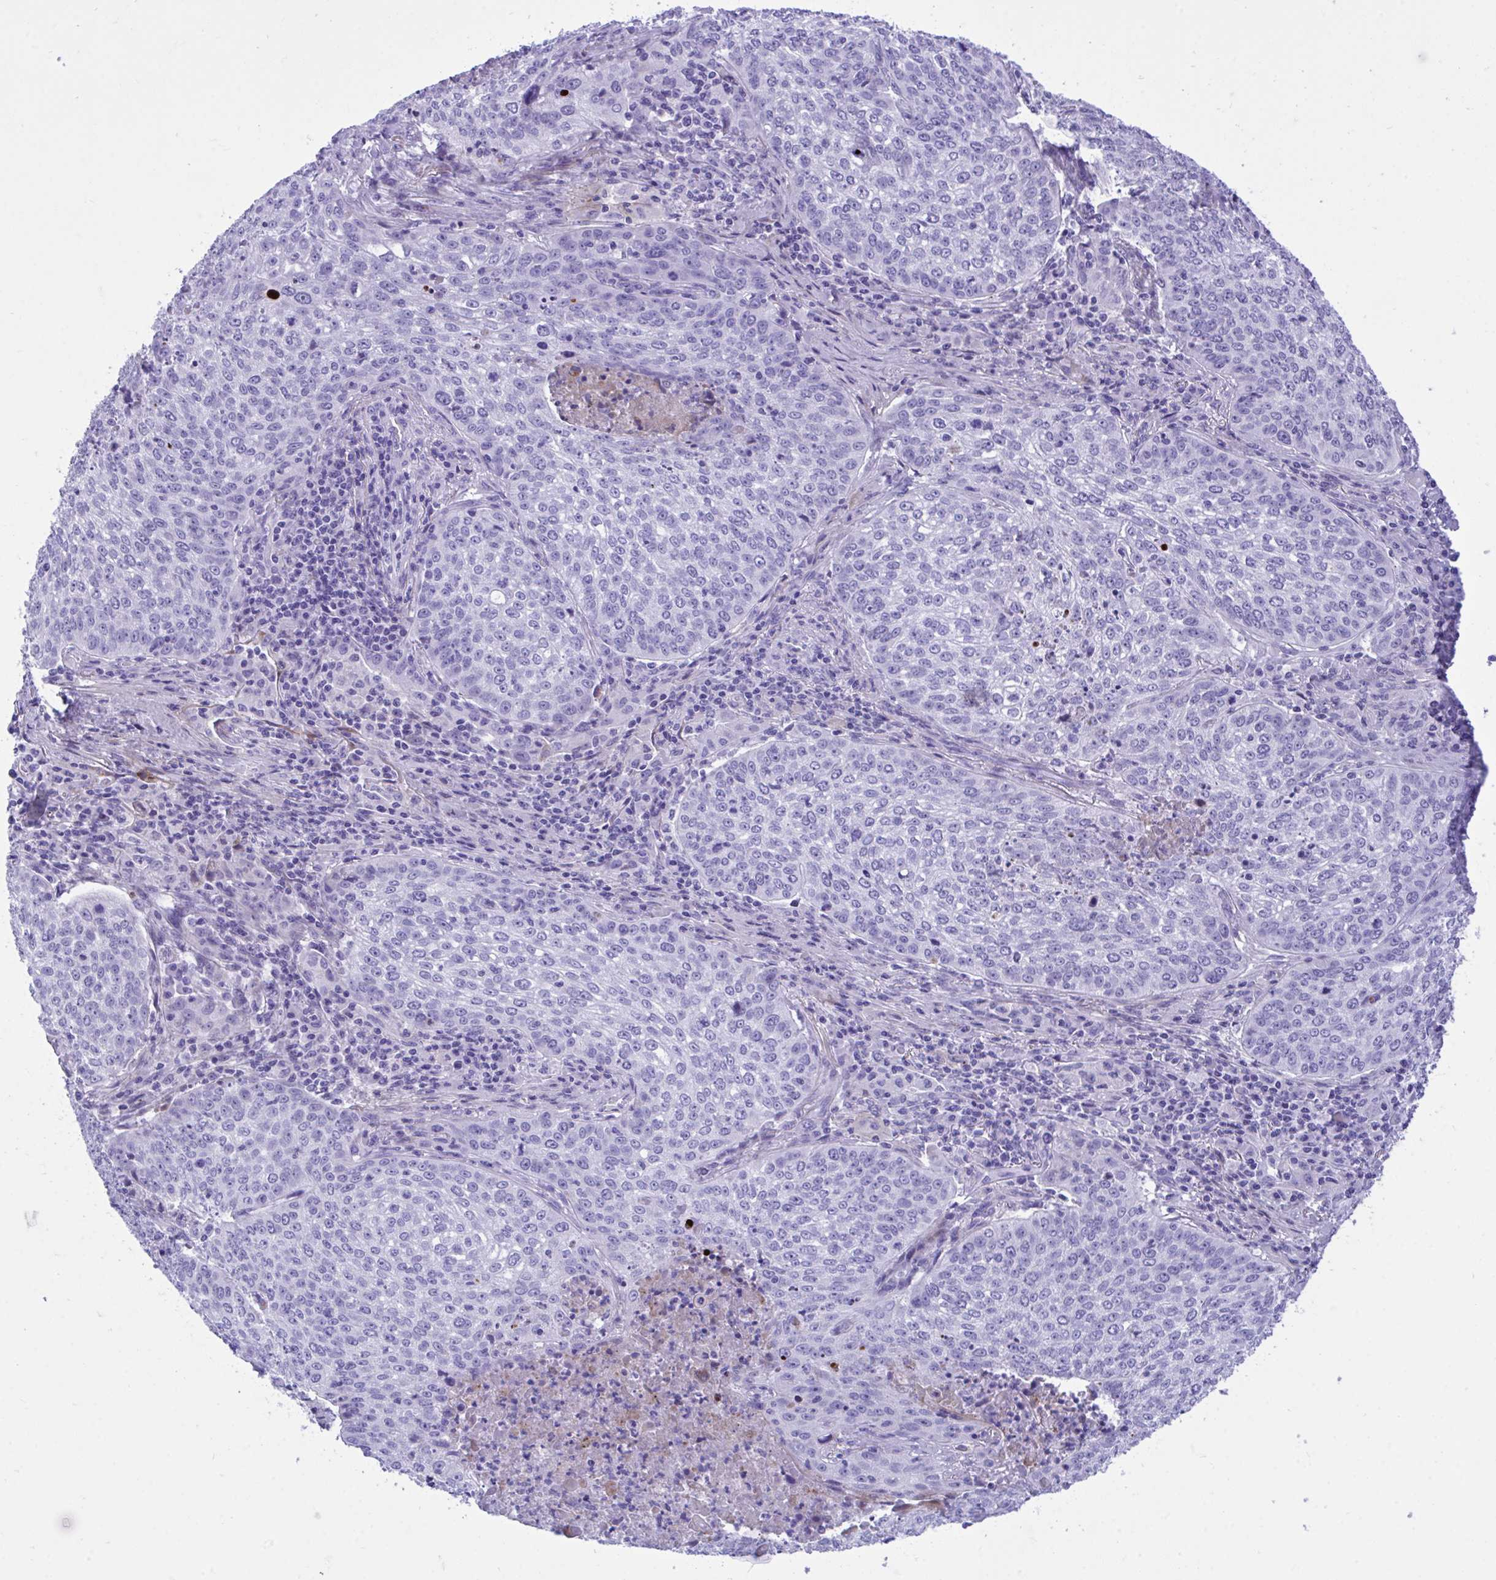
{"staining": {"intensity": "negative", "quantity": "none", "location": "none"}, "tissue": "lung cancer", "cell_type": "Tumor cells", "image_type": "cancer", "snomed": [{"axis": "morphology", "description": "Squamous cell carcinoma, NOS"}, {"axis": "topography", "description": "Lung"}], "caption": "Immunohistochemistry of human lung cancer (squamous cell carcinoma) displays no positivity in tumor cells.", "gene": "BEX5", "patient": {"sex": "male", "age": 63}}